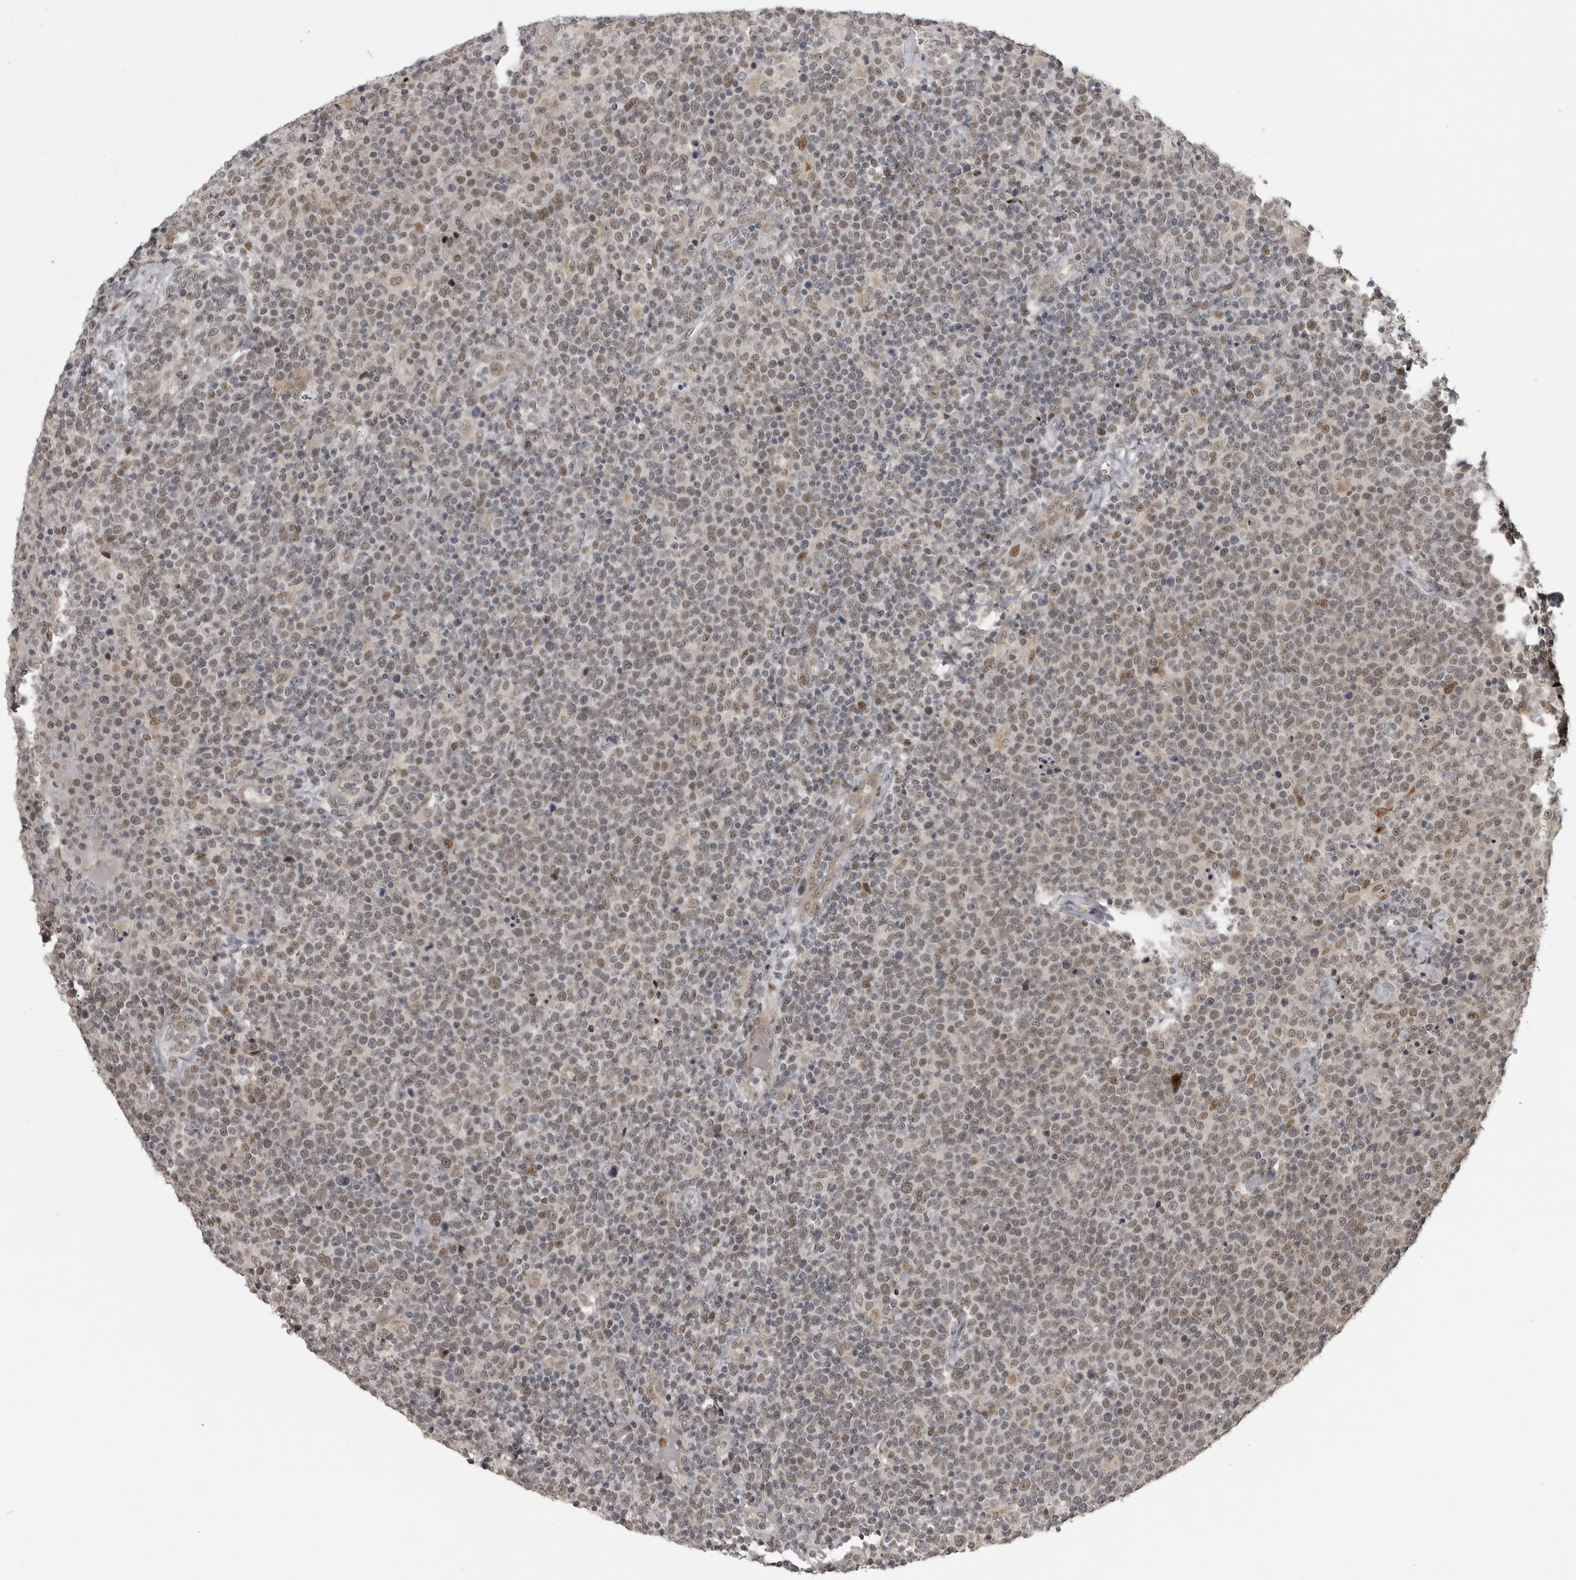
{"staining": {"intensity": "weak", "quantity": ">75%", "location": "nuclear"}, "tissue": "lymphoma", "cell_type": "Tumor cells", "image_type": "cancer", "snomed": [{"axis": "morphology", "description": "Malignant lymphoma, non-Hodgkin's type, High grade"}, {"axis": "topography", "description": "Lymph node"}], "caption": "Tumor cells reveal weak nuclear staining in approximately >75% of cells in lymphoma. The staining is performed using DAB brown chromogen to label protein expression. The nuclei are counter-stained blue using hematoxylin.", "gene": "C8orf58", "patient": {"sex": "male", "age": 61}}